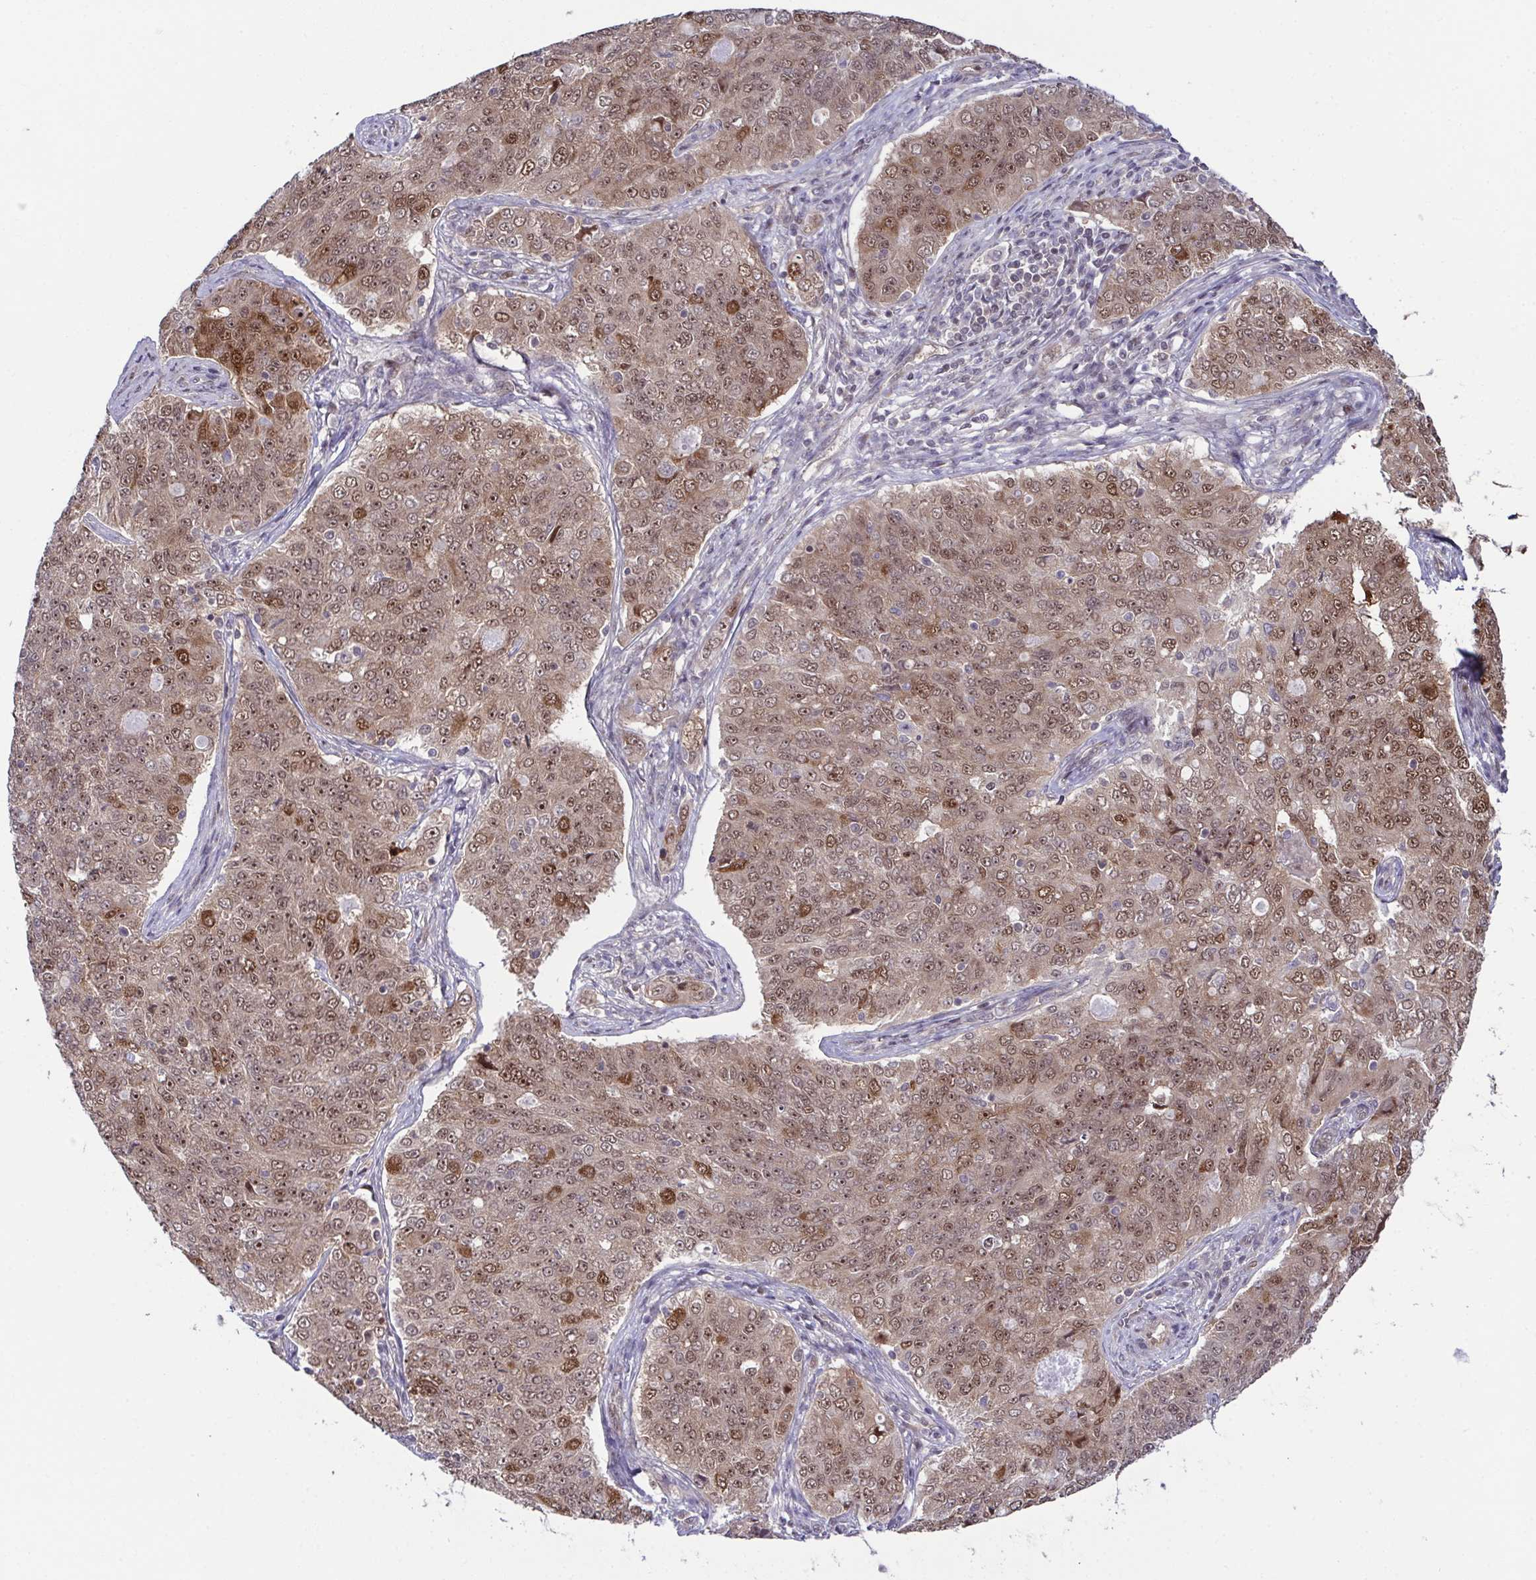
{"staining": {"intensity": "moderate", "quantity": ">75%", "location": "nuclear"}, "tissue": "endometrial cancer", "cell_type": "Tumor cells", "image_type": "cancer", "snomed": [{"axis": "morphology", "description": "Adenocarcinoma, NOS"}, {"axis": "topography", "description": "Endometrium"}], "caption": "Endometrial cancer (adenocarcinoma) stained with a brown dye displays moderate nuclear positive positivity in about >75% of tumor cells.", "gene": "DNAJB1", "patient": {"sex": "female", "age": 43}}